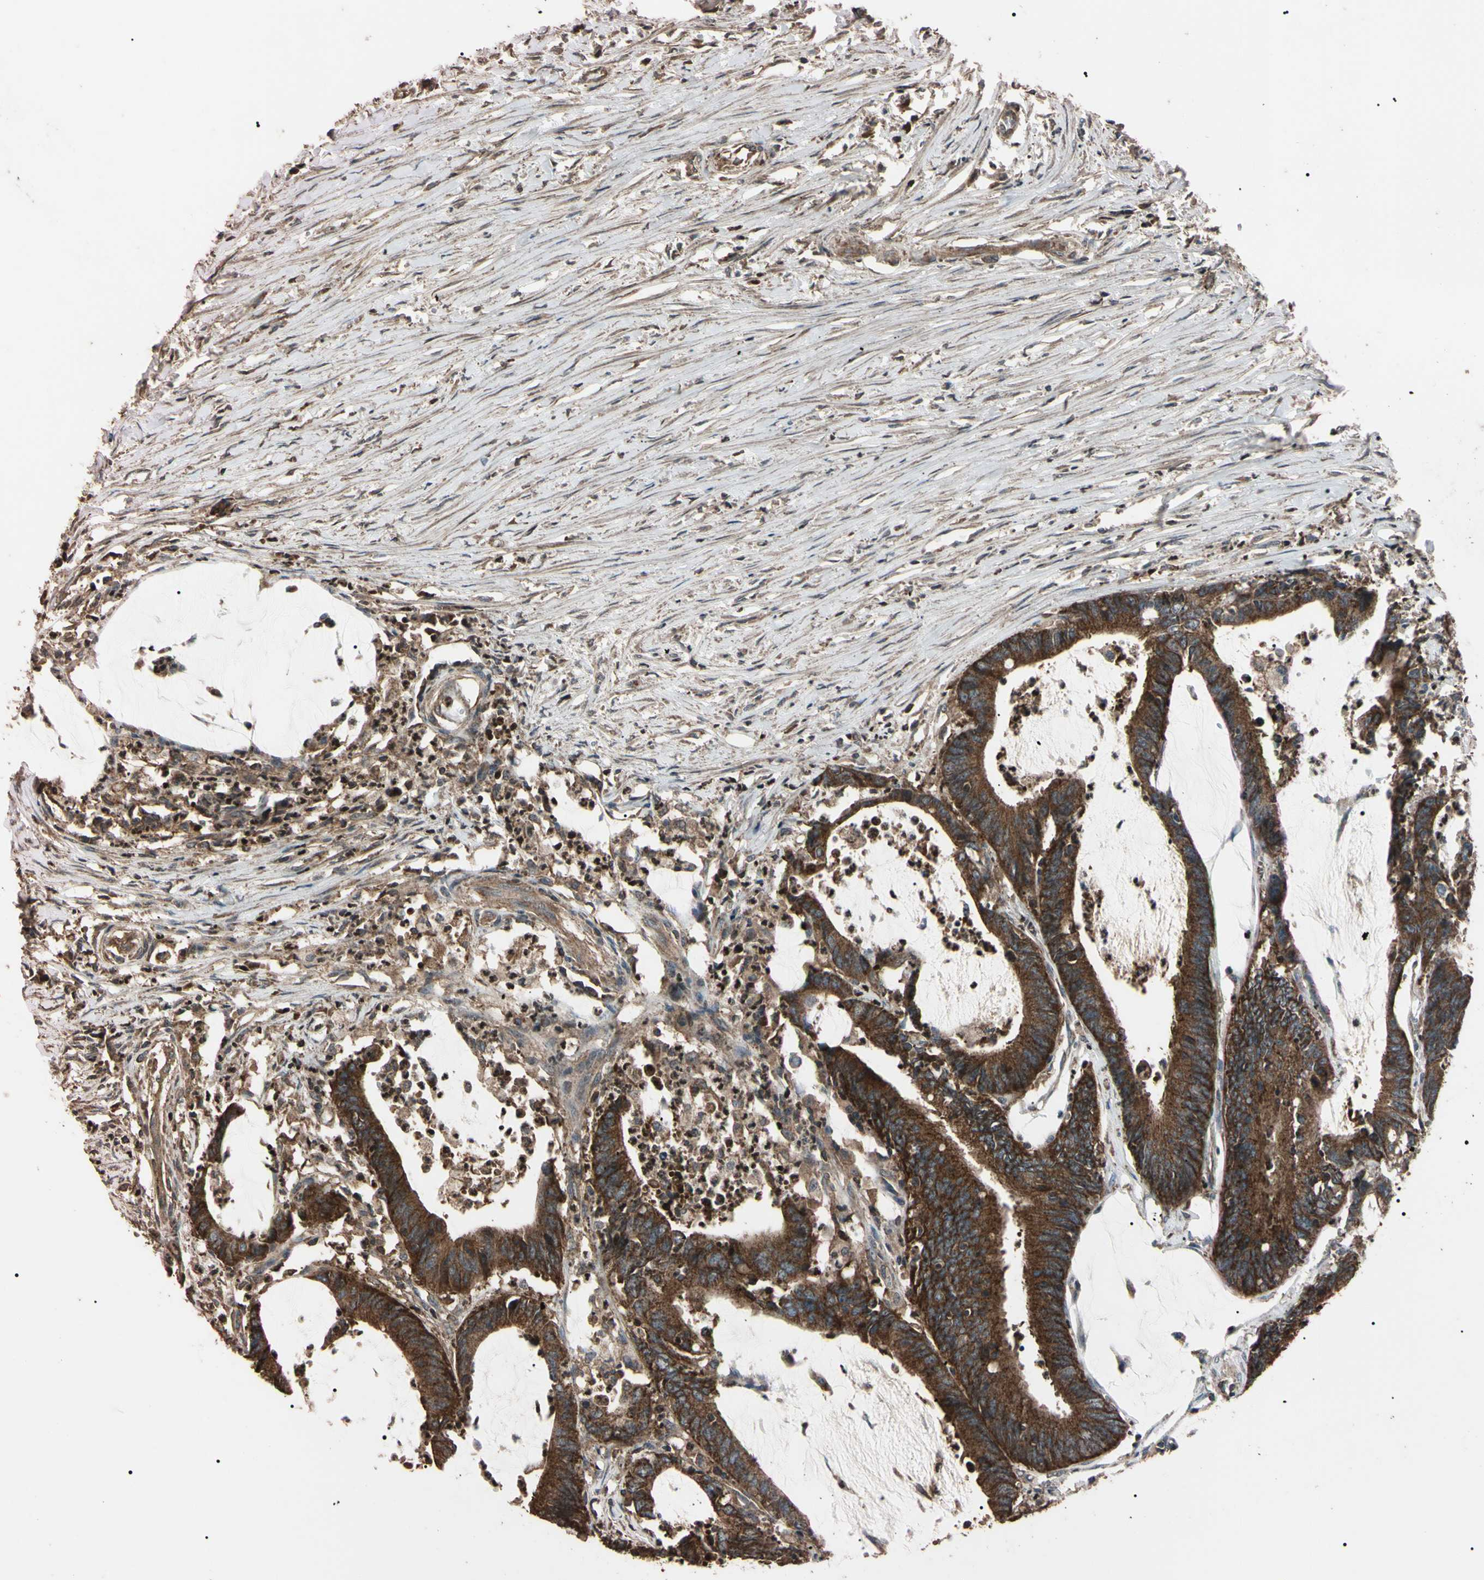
{"staining": {"intensity": "strong", "quantity": ">75%", "location": "cytoplasmic/membranous"}, "tissue": "colorectal cancer", "cell_type": "Tumor cells", "image_type": "cancer", "snomed": [{"axis": "morphology", "description": "Adenocarcinoma, NOS"}, {"axis": "topography", "description": "Rectum"}], "caption": "The immunohistochemical stain labels strong cytoplasmic/membranous staining in tumor cells of colorectal adenocarcinoma tissue.", "gene": "TNFRSF1A", "patient": {"sex": "female", "age": 66}}